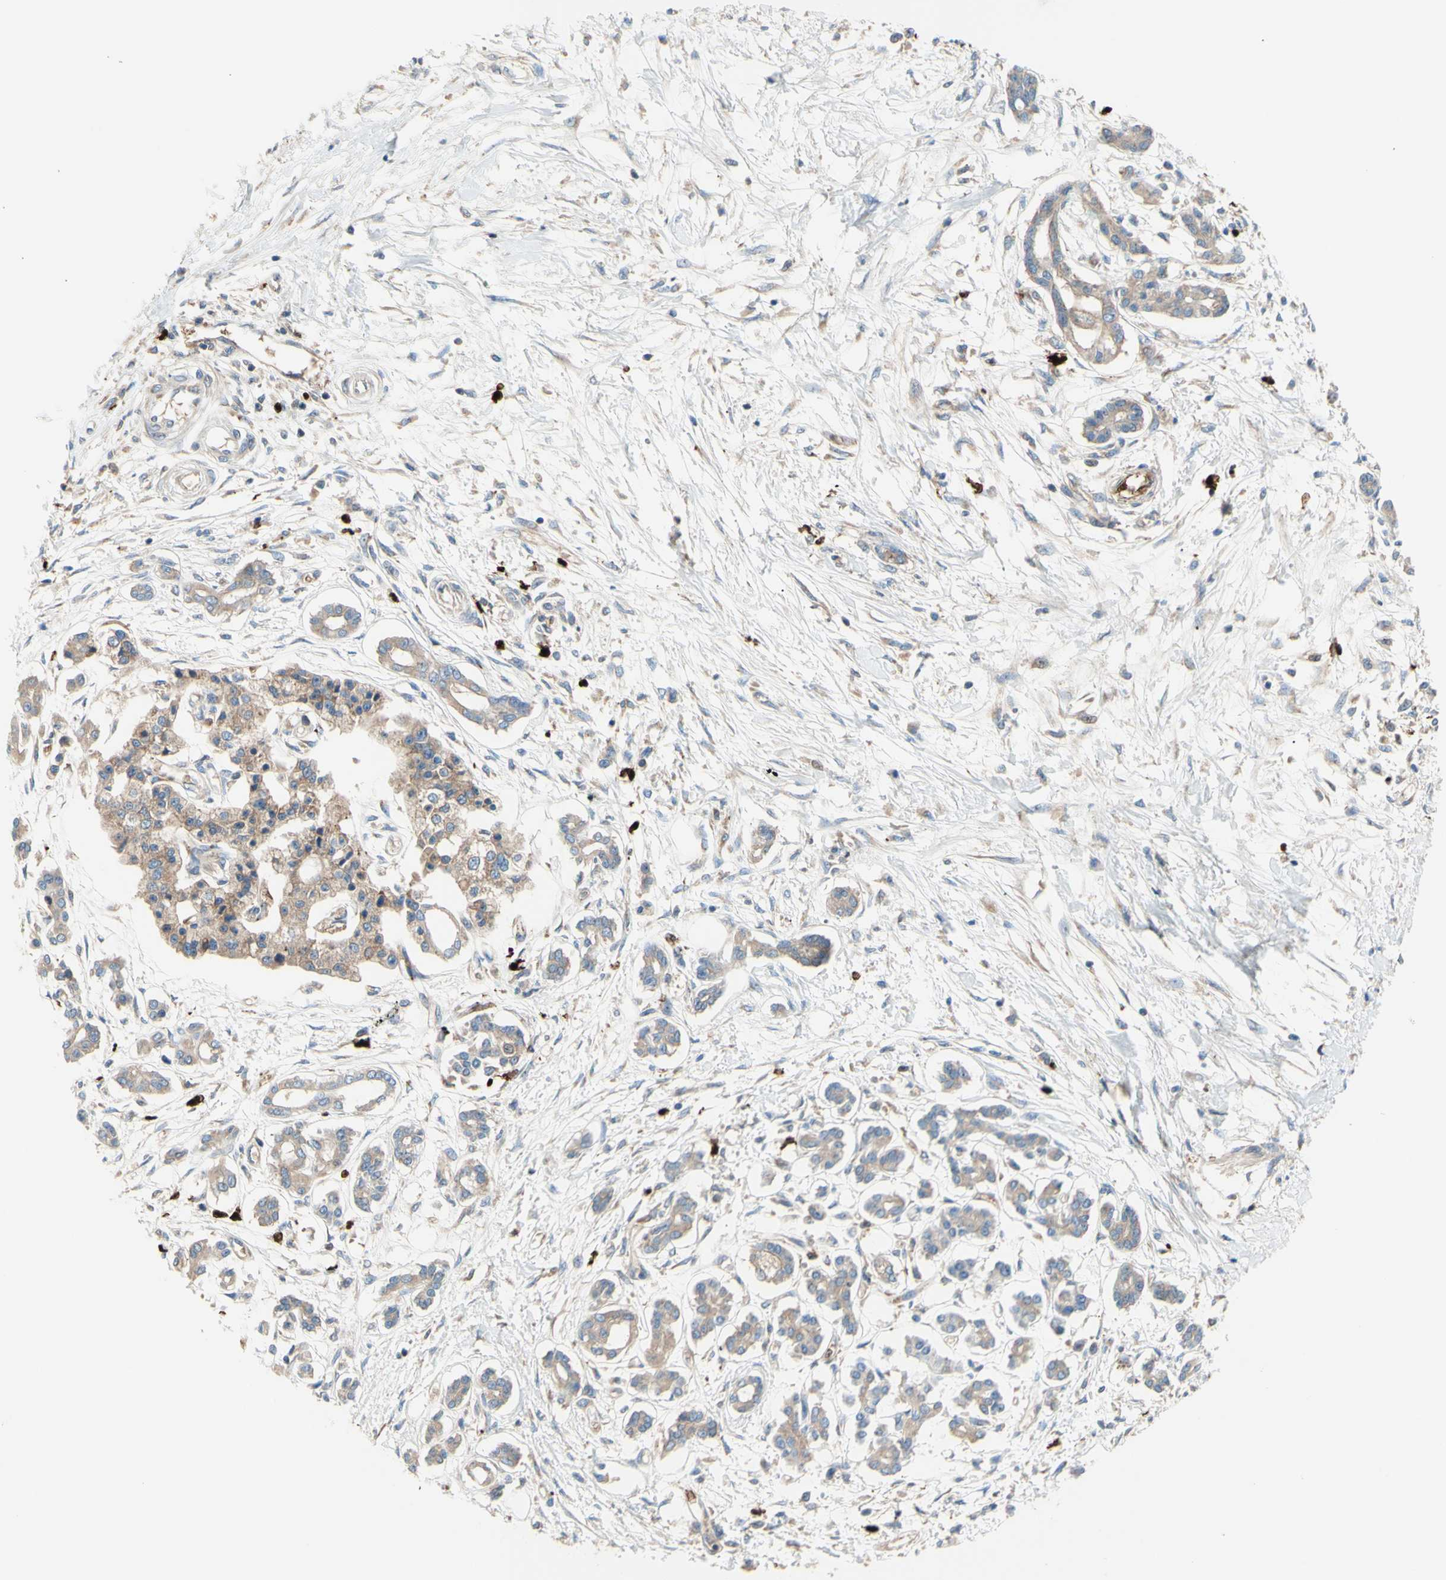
{"staining": {"intensity": "weak", "quantity": ">75%", "location": "cytoplasmic/membranous"}, "tissue": "pancreatic cancer", "cell_type": "Tumor cells", "image_type": "cancer", "snomed": [{"axis": "morphology", "description": "Adenocarcinoma, NOS"}, {"axis": "topography", "description": "Pancreas"}], "caption": "Weak cytoplasmic/membranous positivity for a protein is seen in about >75% of tumor cells of pancreatic adenocarcinoma using IHC.", "gene": "USP9X", "patient": {"sex": "male", "age": 56}}